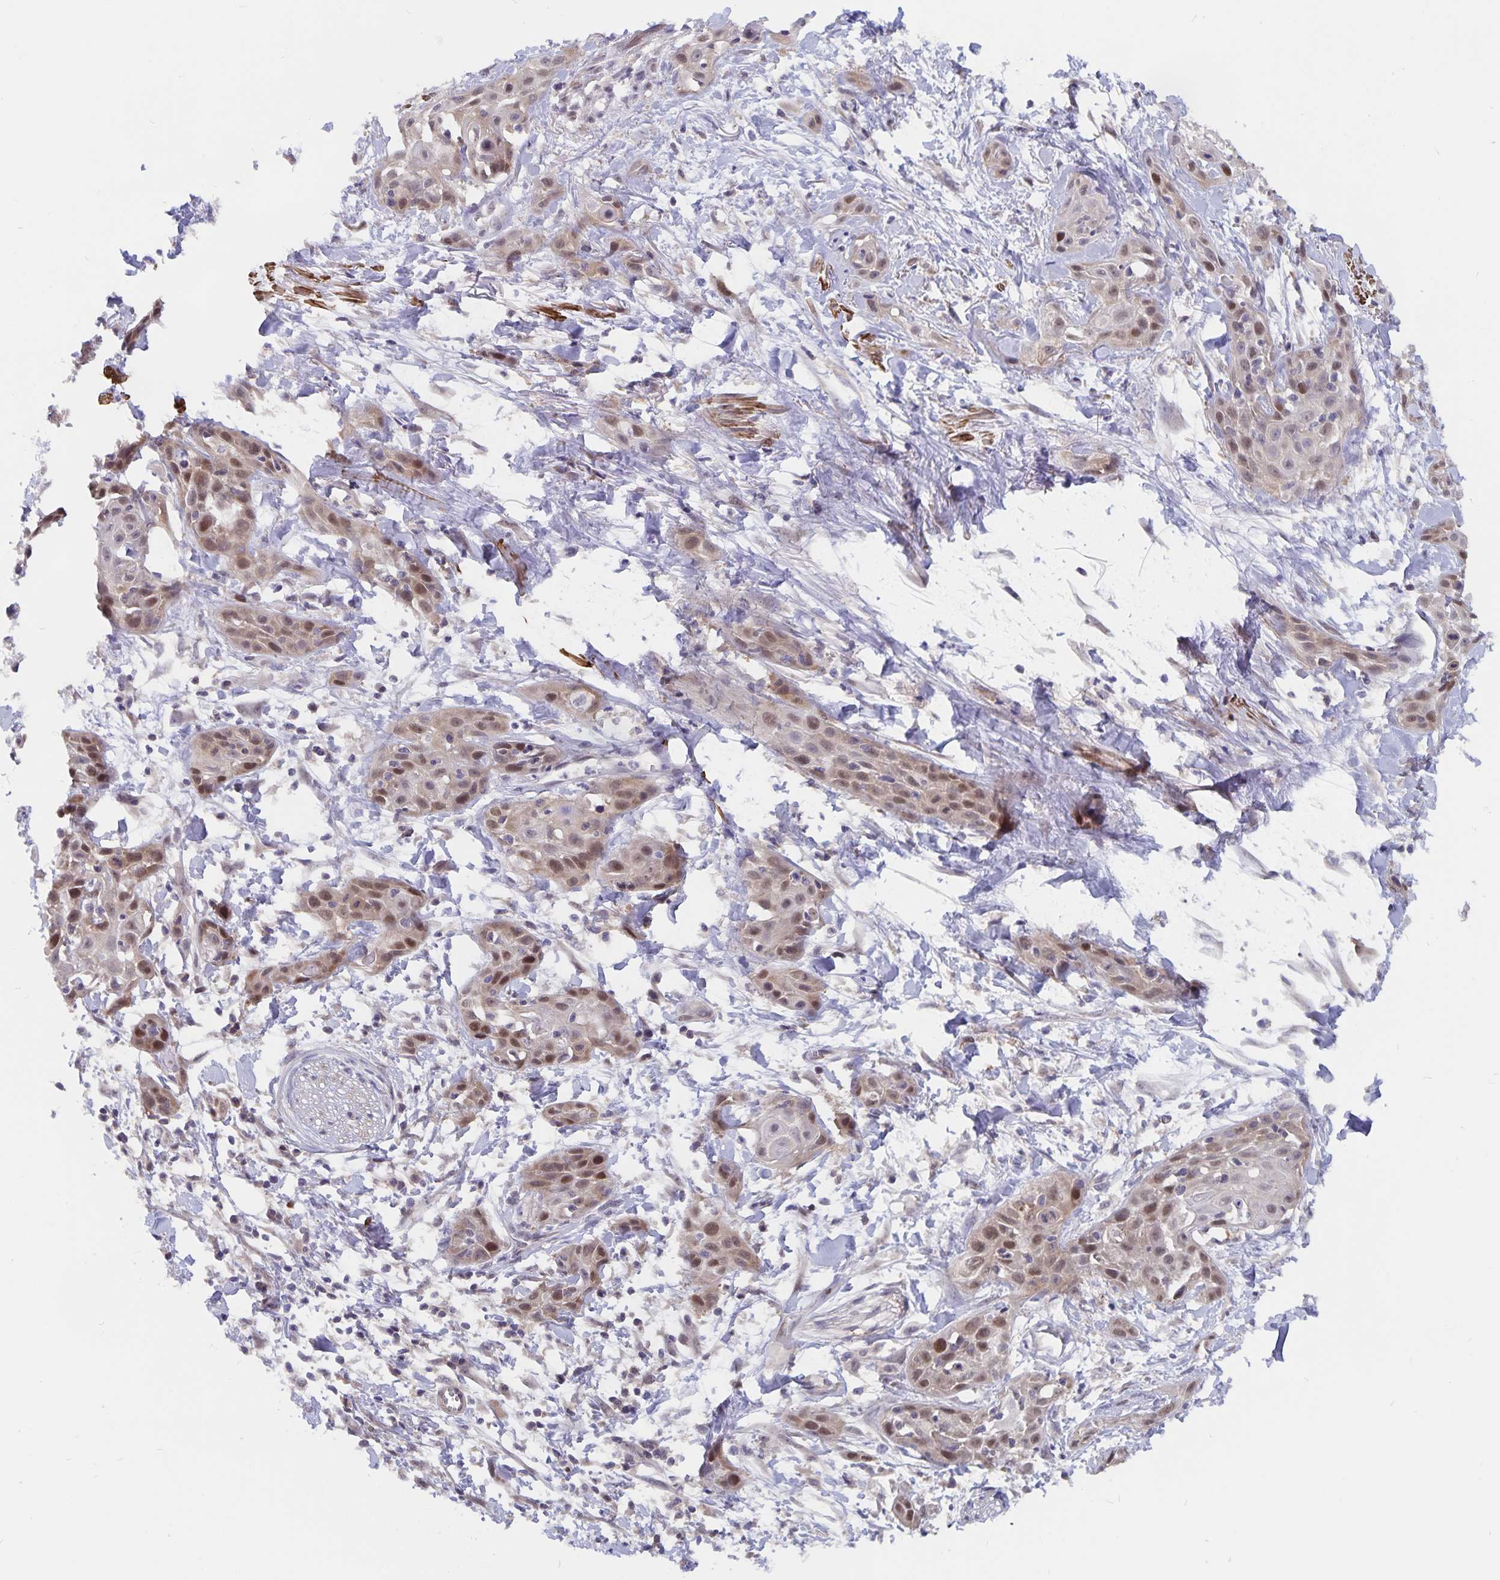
{"staining": {"intensity": "moderate", "quantity": "25%-75%", "location": "nuclear"}, "tissue": "skin cancer", "cell_type": "Tumor cells", "image_type": "cancer", "snomed": [{"axis": "morphology", "description": "Squamous cell carcinoma, NOS"}, {"axis": "topography", "description": "Skin"}, {"axis": "topography", "description": "Anal"}], "caption": "IHC staining of skin cancer, which exhibits medium levels of moderate nuclear positivity in approximately 25%-75% of tumor cells indicating moderate nuclear protein positivity. The staining was performed using DAB (brown) for protein detection and nuclei were counterstained in hematoxylin (blue).", "gene": "BAG6", "patient": {"sex": "male", "age": 64}}